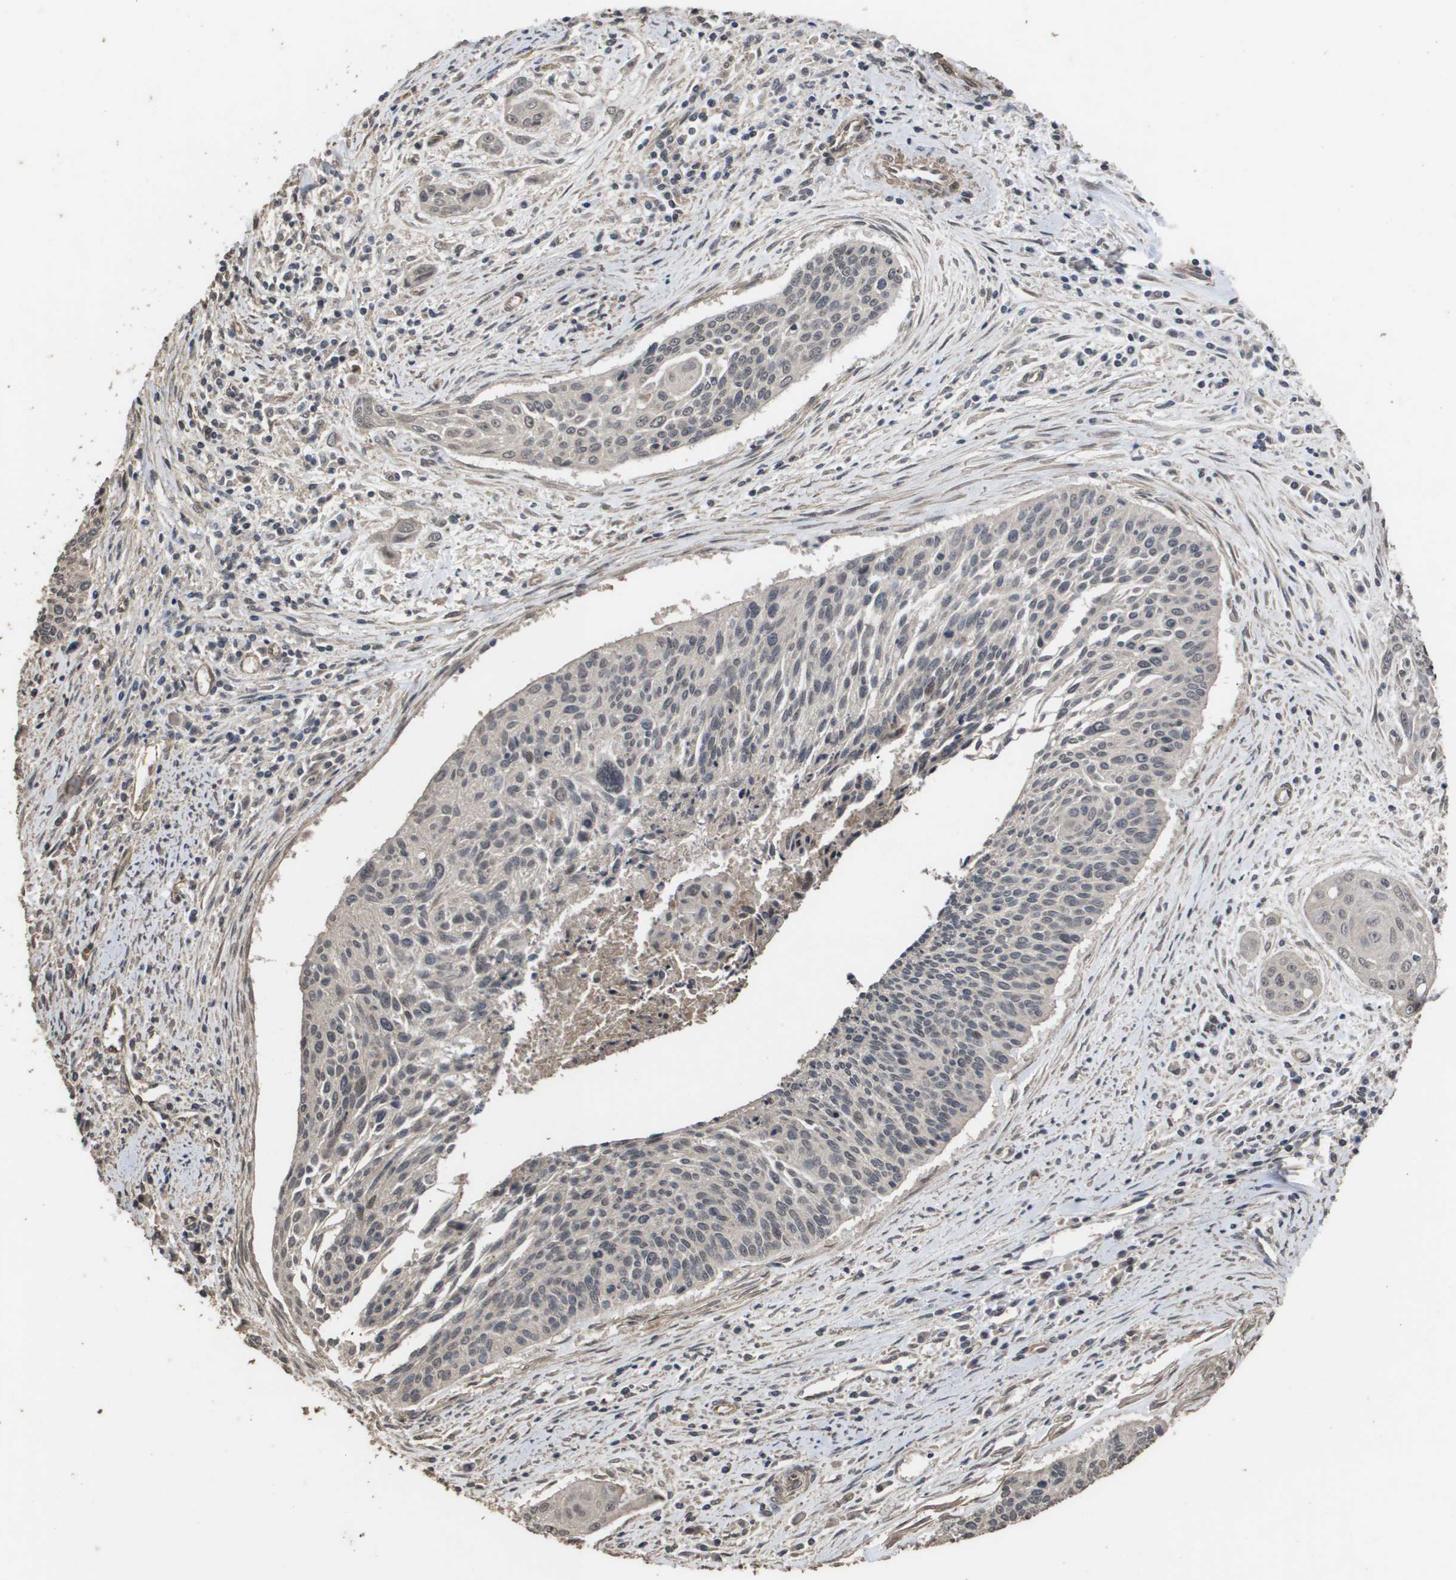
{"staining": {"intensity": "weak", "quantity": "<25%", "location": "cytoplasmic/membranous,nuclear"}, "tissue": "cervical cancer", "cell_type": "Tumor cells", "image_type": "cancer", "snomed": [{"axis": "morphology", "description": "Squamous cell carcinoma, NOS"}, {"axis": "topography", "description": "Cervix"}], "caption": "Squamous cell carcinoma (cervical) was stained to show a protein in brown. There is no significant positivity in tumor cells. (DAB IHC, high magnification).", "gene": "CUL5", "patient": {"sex": "female", "age": 55}}